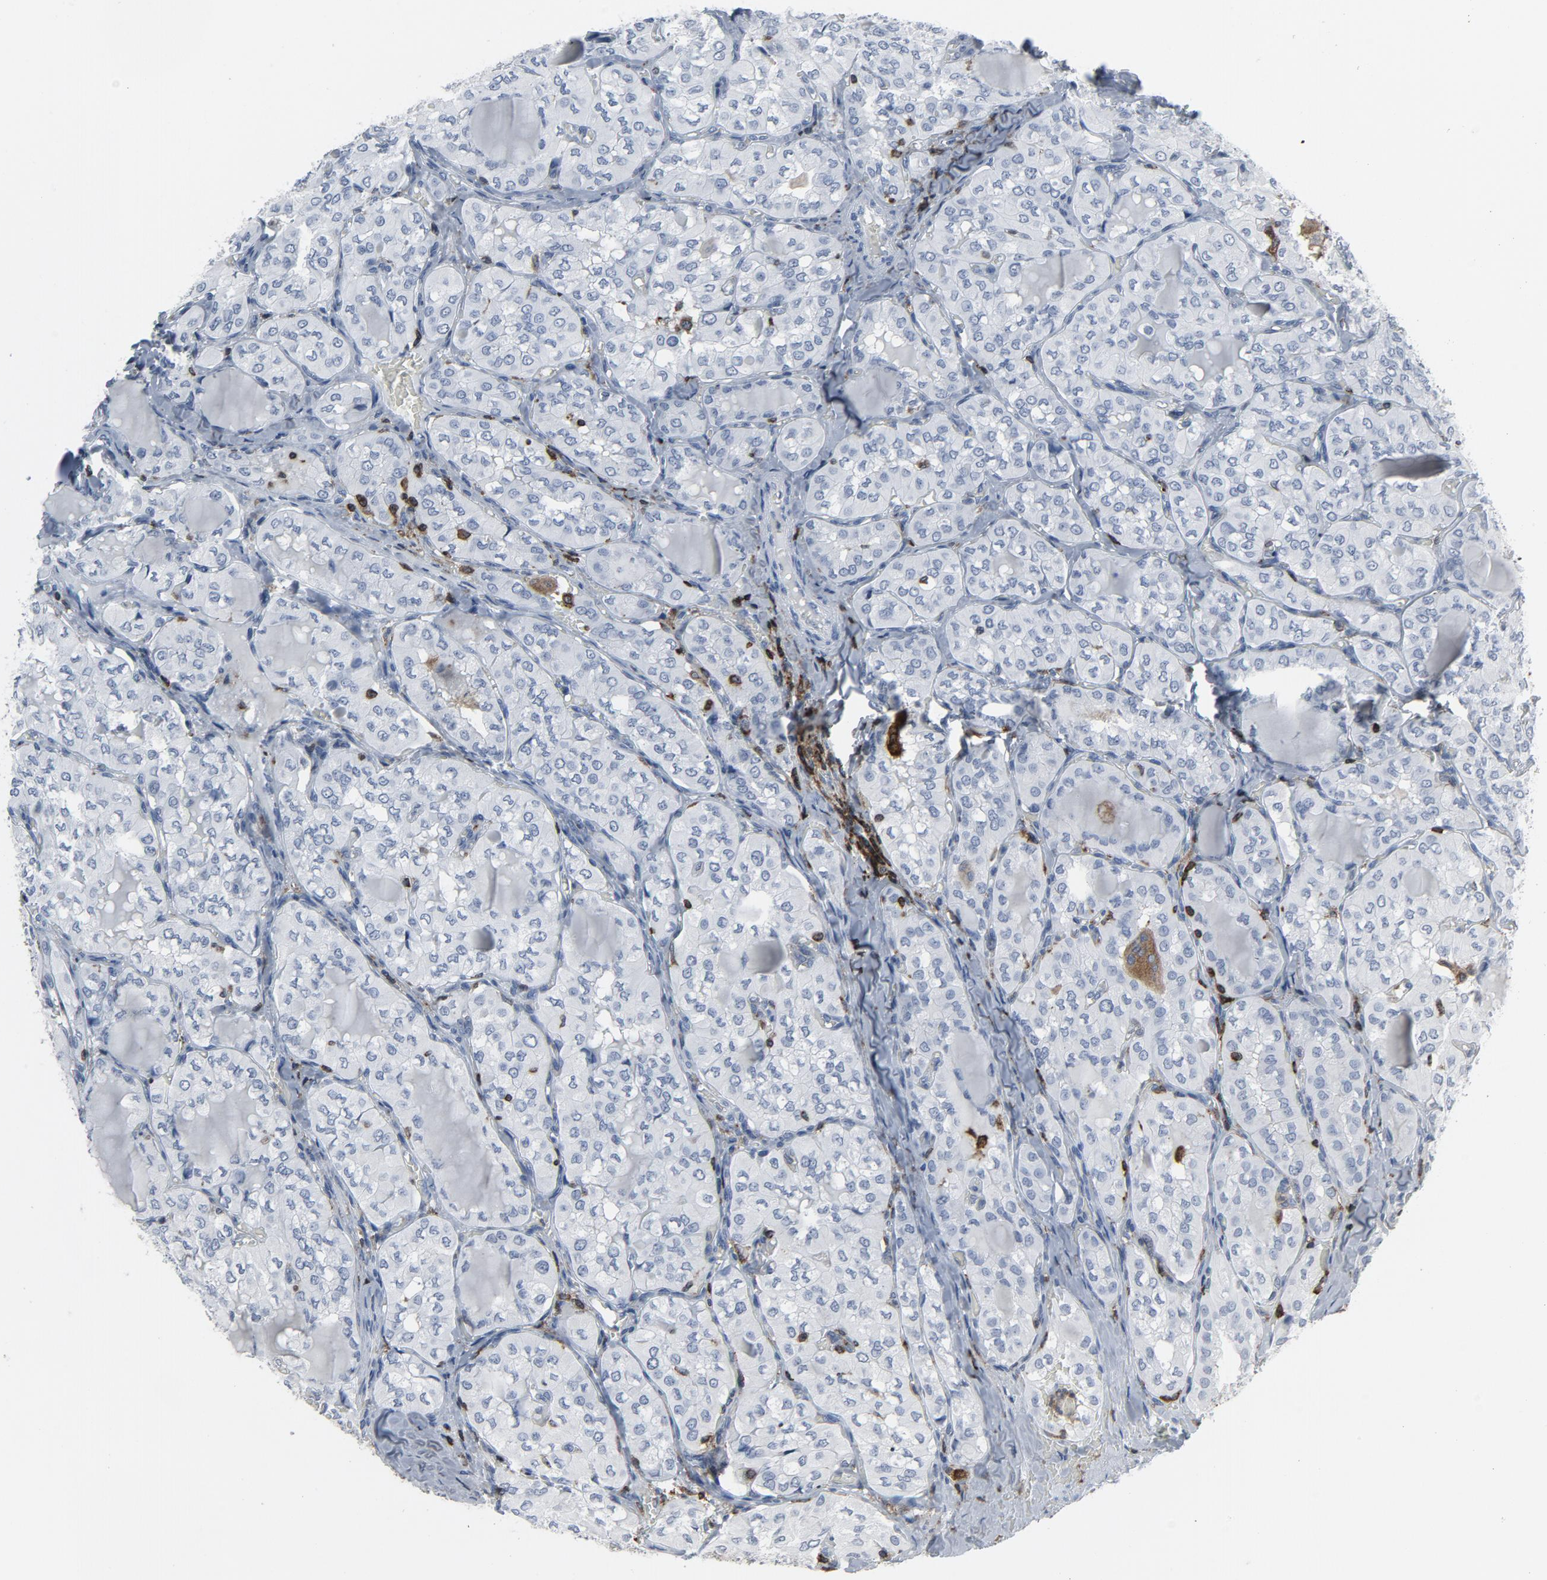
{"staining": {"intensity": "negative", "quantity": "none", "location": "none"}, "tissue": "thyroid cancer", "cell_type": "Tumor cells", "image_type": "cancer", "snomed": [{"axis": "morphology", "description": "Papillary adenocarcinoma, NOS"}, {"axis": "topography", "description": "Thyroid gland"}], "caption": "This is a photomicrograph of immunohistochemistry (IHC) staining of papillary adenocarcinoma (thyroid), which shows no staining in tumor cells. Nuclei are stained in blue.", "gene": "LCP2", "patient": {"sex": "male", "age": 20}}